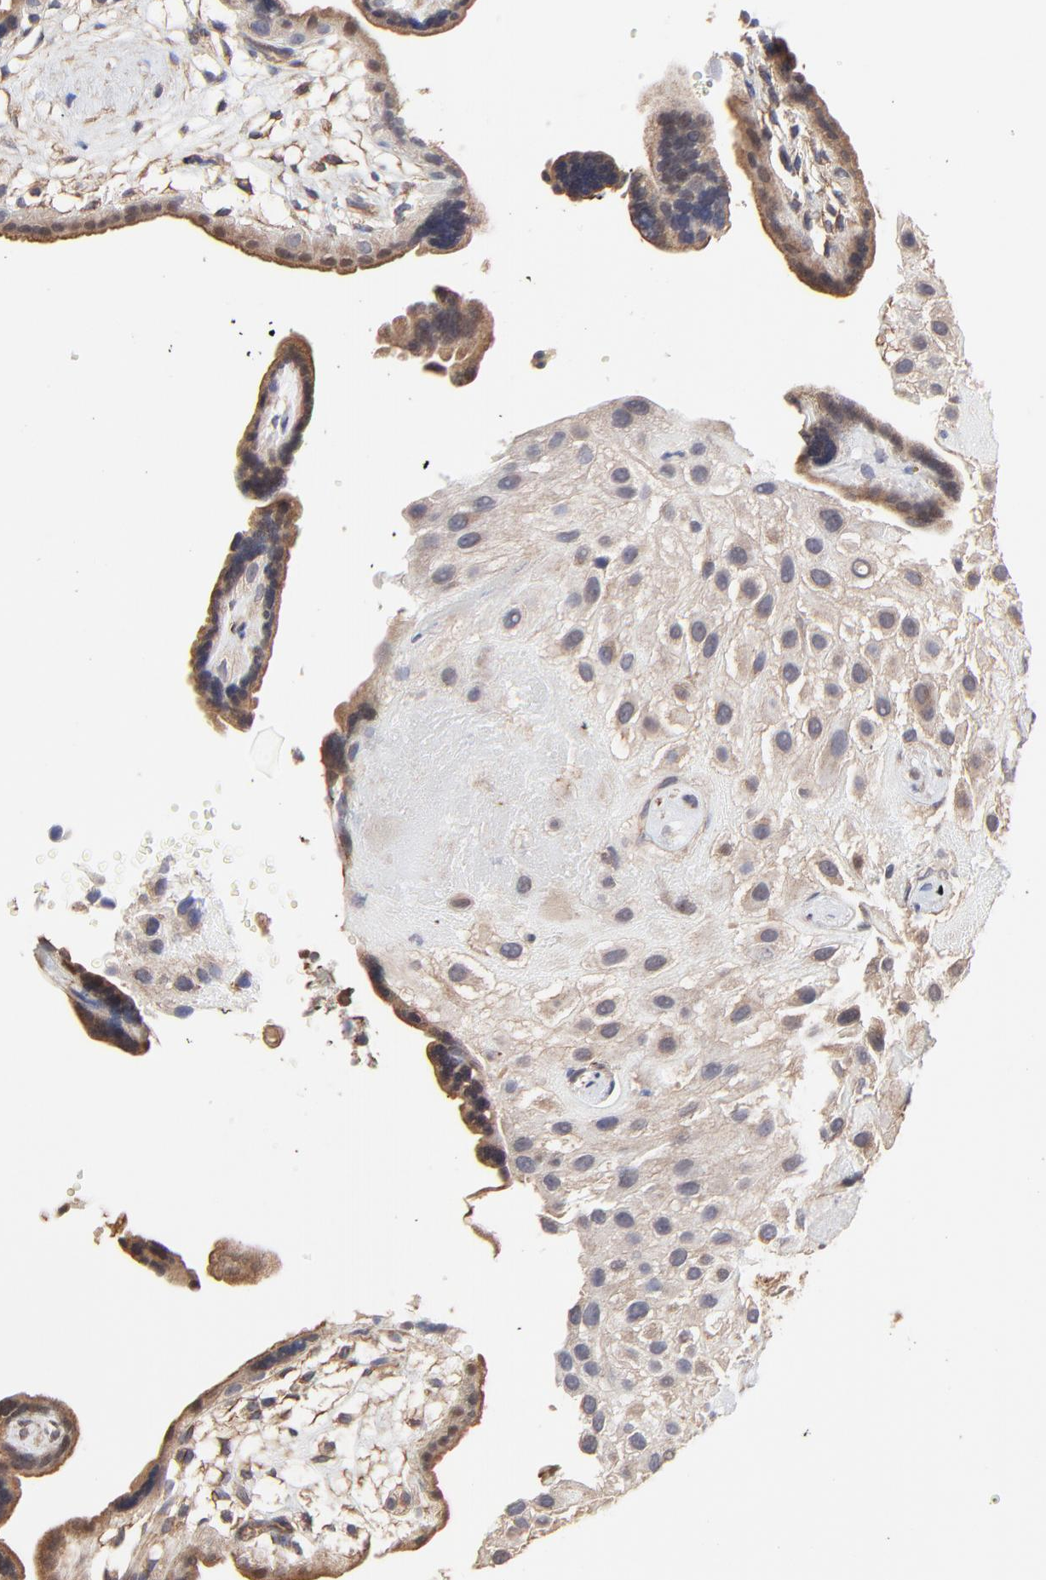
{"staining": {"intensity": "weak", "quantity": "25%-75%", "location": "cytoplasmic/membranous"}, "tissue": "placenta", "cell_type": "Decidual cells", "image_type": "normal", "snomed": [{"axis": "morphology", "description": "Normal tissue, NOS"}, {"axis": "topography", "description": "Placenta"}], "caption": "An image of placenta stained for a protein exhibits weak cytoplasmic/membranous brown staining in decidual cells. The protein is shown in brown color, while the nuclei are stained blue.", "gene": "ARMT1", "patient": {"sex": "female", "age": 32}}